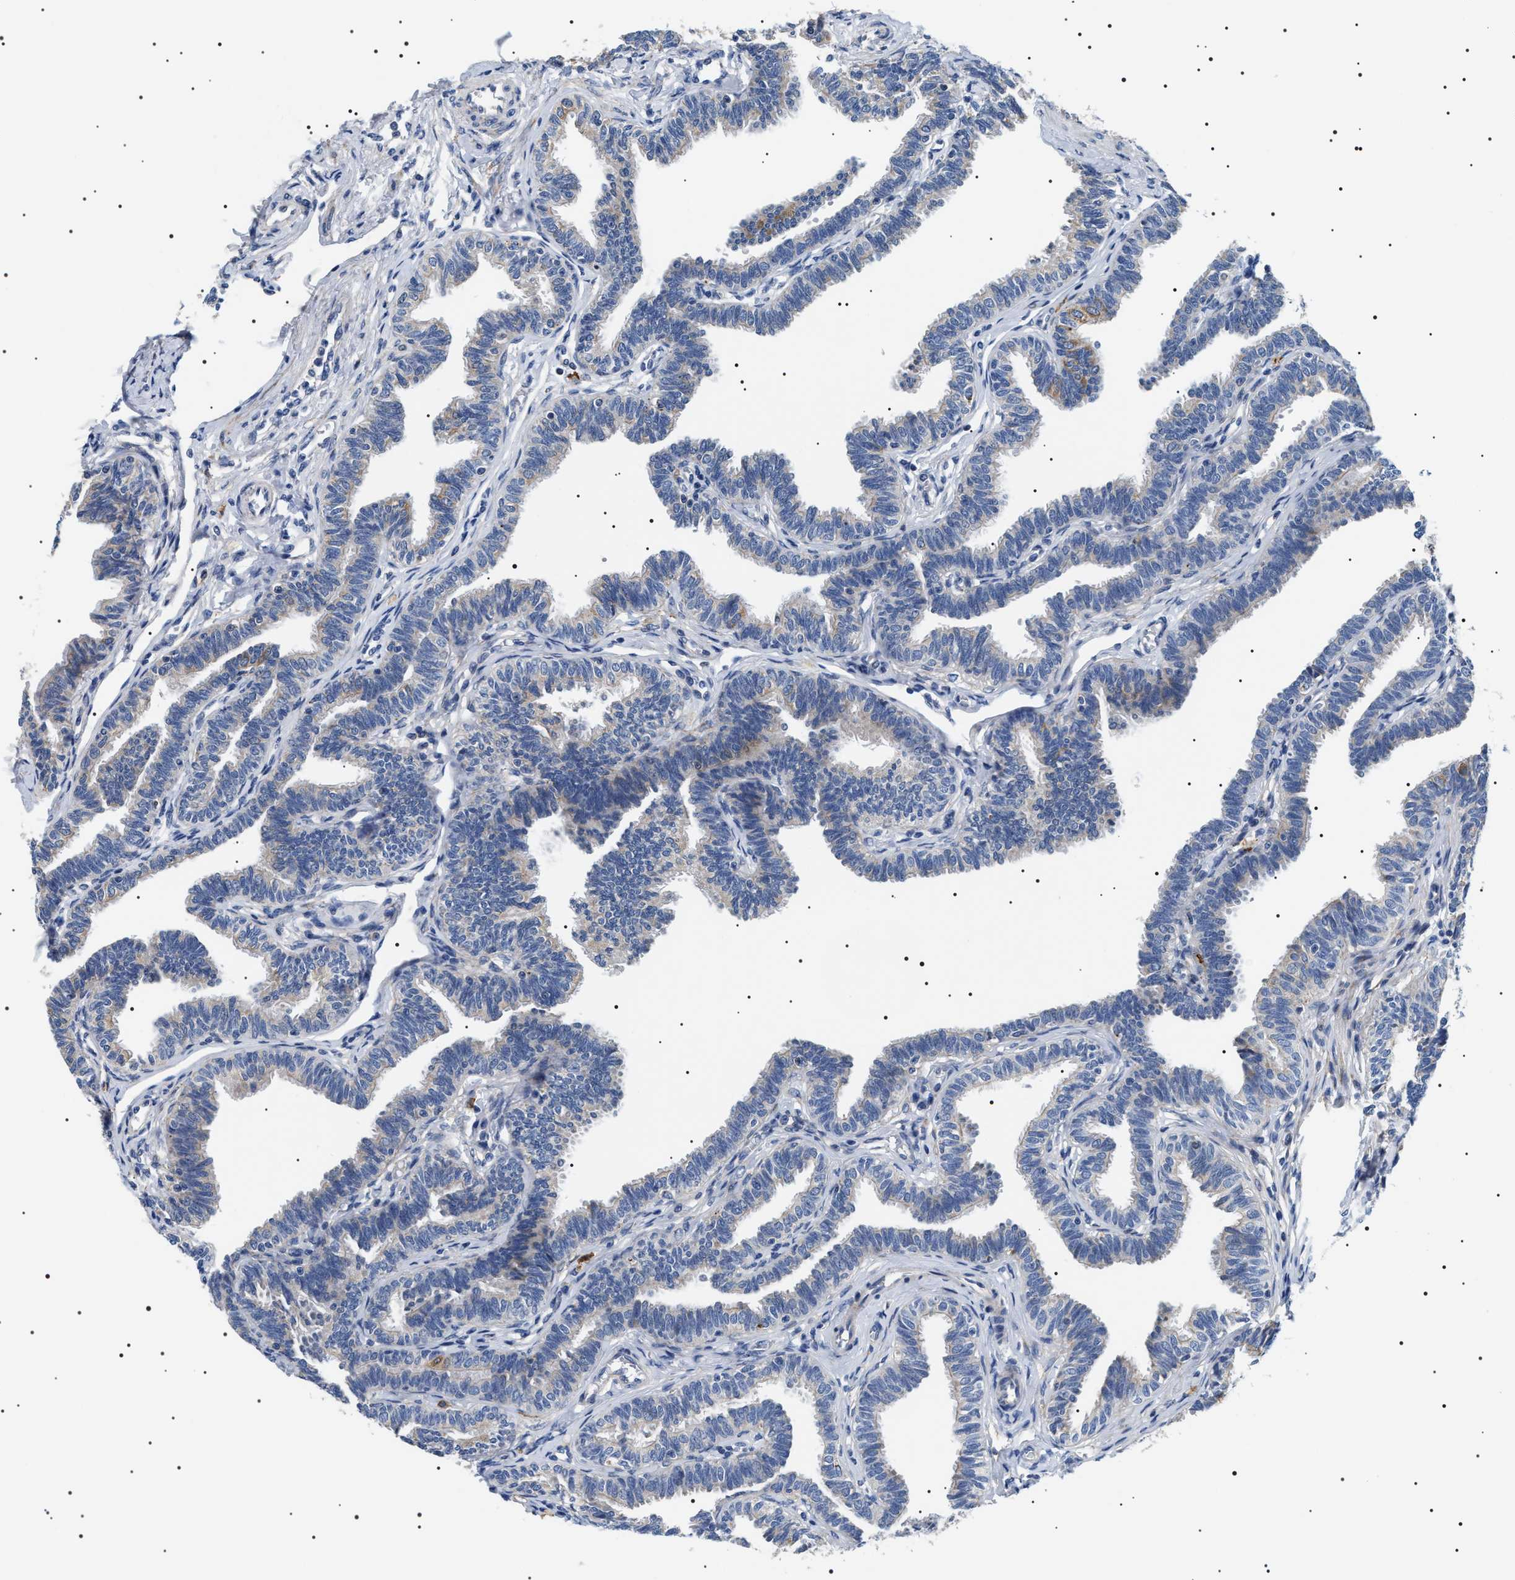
{"staining": {"intensity": "negative", "quantity": "none", "location": "none"}, "tissue": "fallopian tube", "cell_type": "Glandular cells", "image_type": "normal", "snomed": [{"axis": "morphology", "description": "Normal tissue, NOS"}, {"axis": "topography", "description": "Fallopian tube"}, {"axis": "topography", "description": "Ovary"}], "caption": "DAB immunohistochemical staining of benign human fallopian tube shows no significant staining in glandular cells. (Brightfield microscopy of DAB immunohistochemistry at high magnification).", "gene": "TMEM222", "patient": {"sex": "female", "age": 23}}